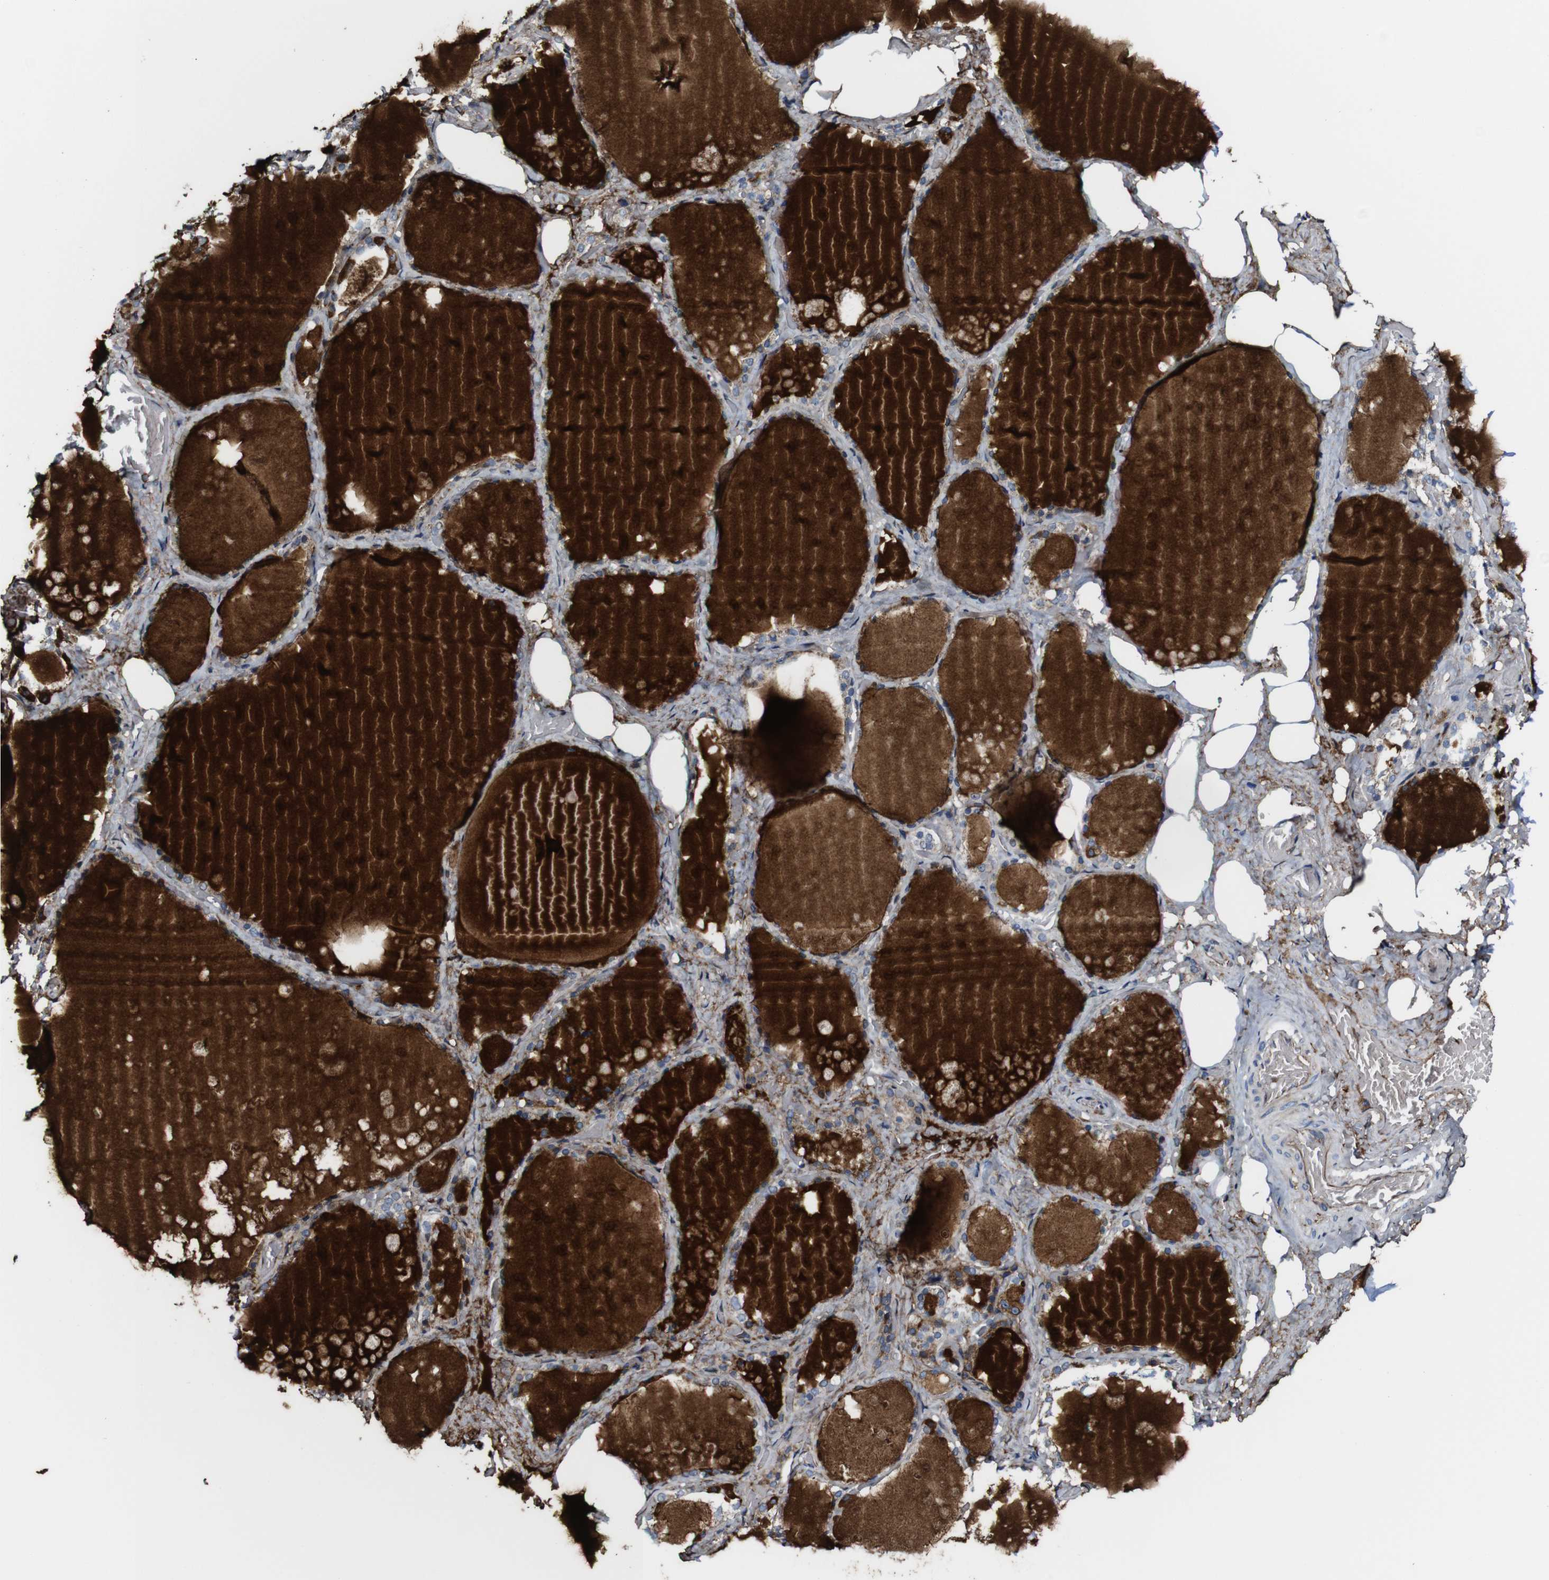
{"staining": {"intensity": "moderate", "quantity": ">75%", "location": "cytoplasmic/membranous"}, "tissue": "thyroid gland", "cell_type": "Glandular cells", "image_type": "normal", "snomed": [{"axis": "morphology", "description": "Normal tissue, NOS"}, {"axis": "topography", "description": "Thyroid gland"}], "caption": "Immunohistochemical staining of unremarkable human thyroid gland displays medium levels of moderate cytoplasmic/membranous positivity in about >75% of glandular cells.", "gene": "JAK2", "patient": {"sex": "male", "age": 61}}